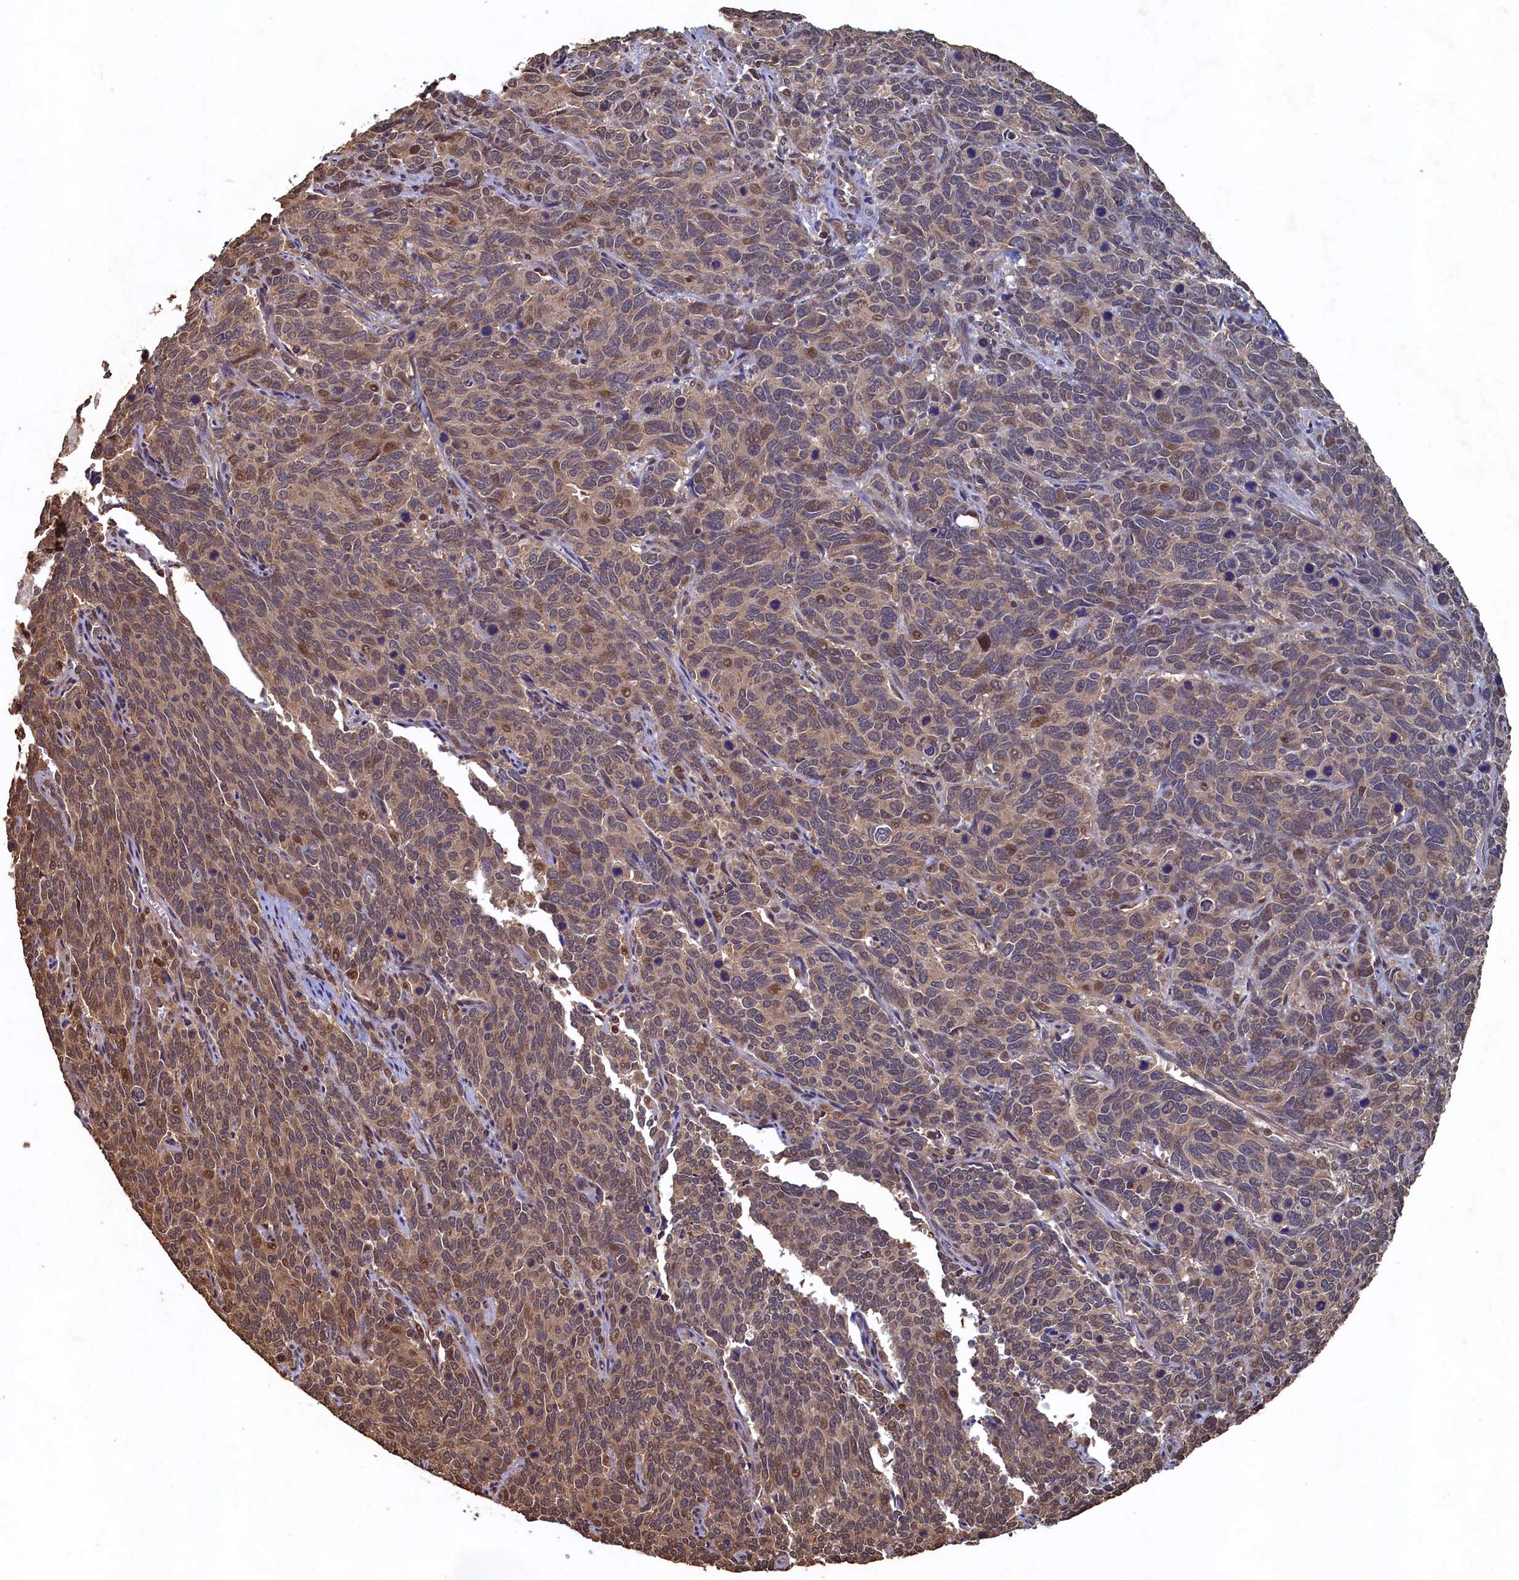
{"staining": {"intensity": "weak", "quantity": ">75%", "location": "cytoplasmic/membranous"}, "tissue": "cervical cancer", "cell_type": "Tumor cells", "image_type": "cancer", "snomed": [{"axis": "morphology", "description": "Squamous cell carcinoma, NOS"}, {"axis": "topography", "description": "Cervix"}], "caption": "This is a micrograph of IHC staining of cervical cancer (squamous cell carcinoma), which shows weak positivity in the cytoplasmic/membranous of tumor cells.", "gene": "PIGN", "patient": {"sex": "female", "age": 60}}